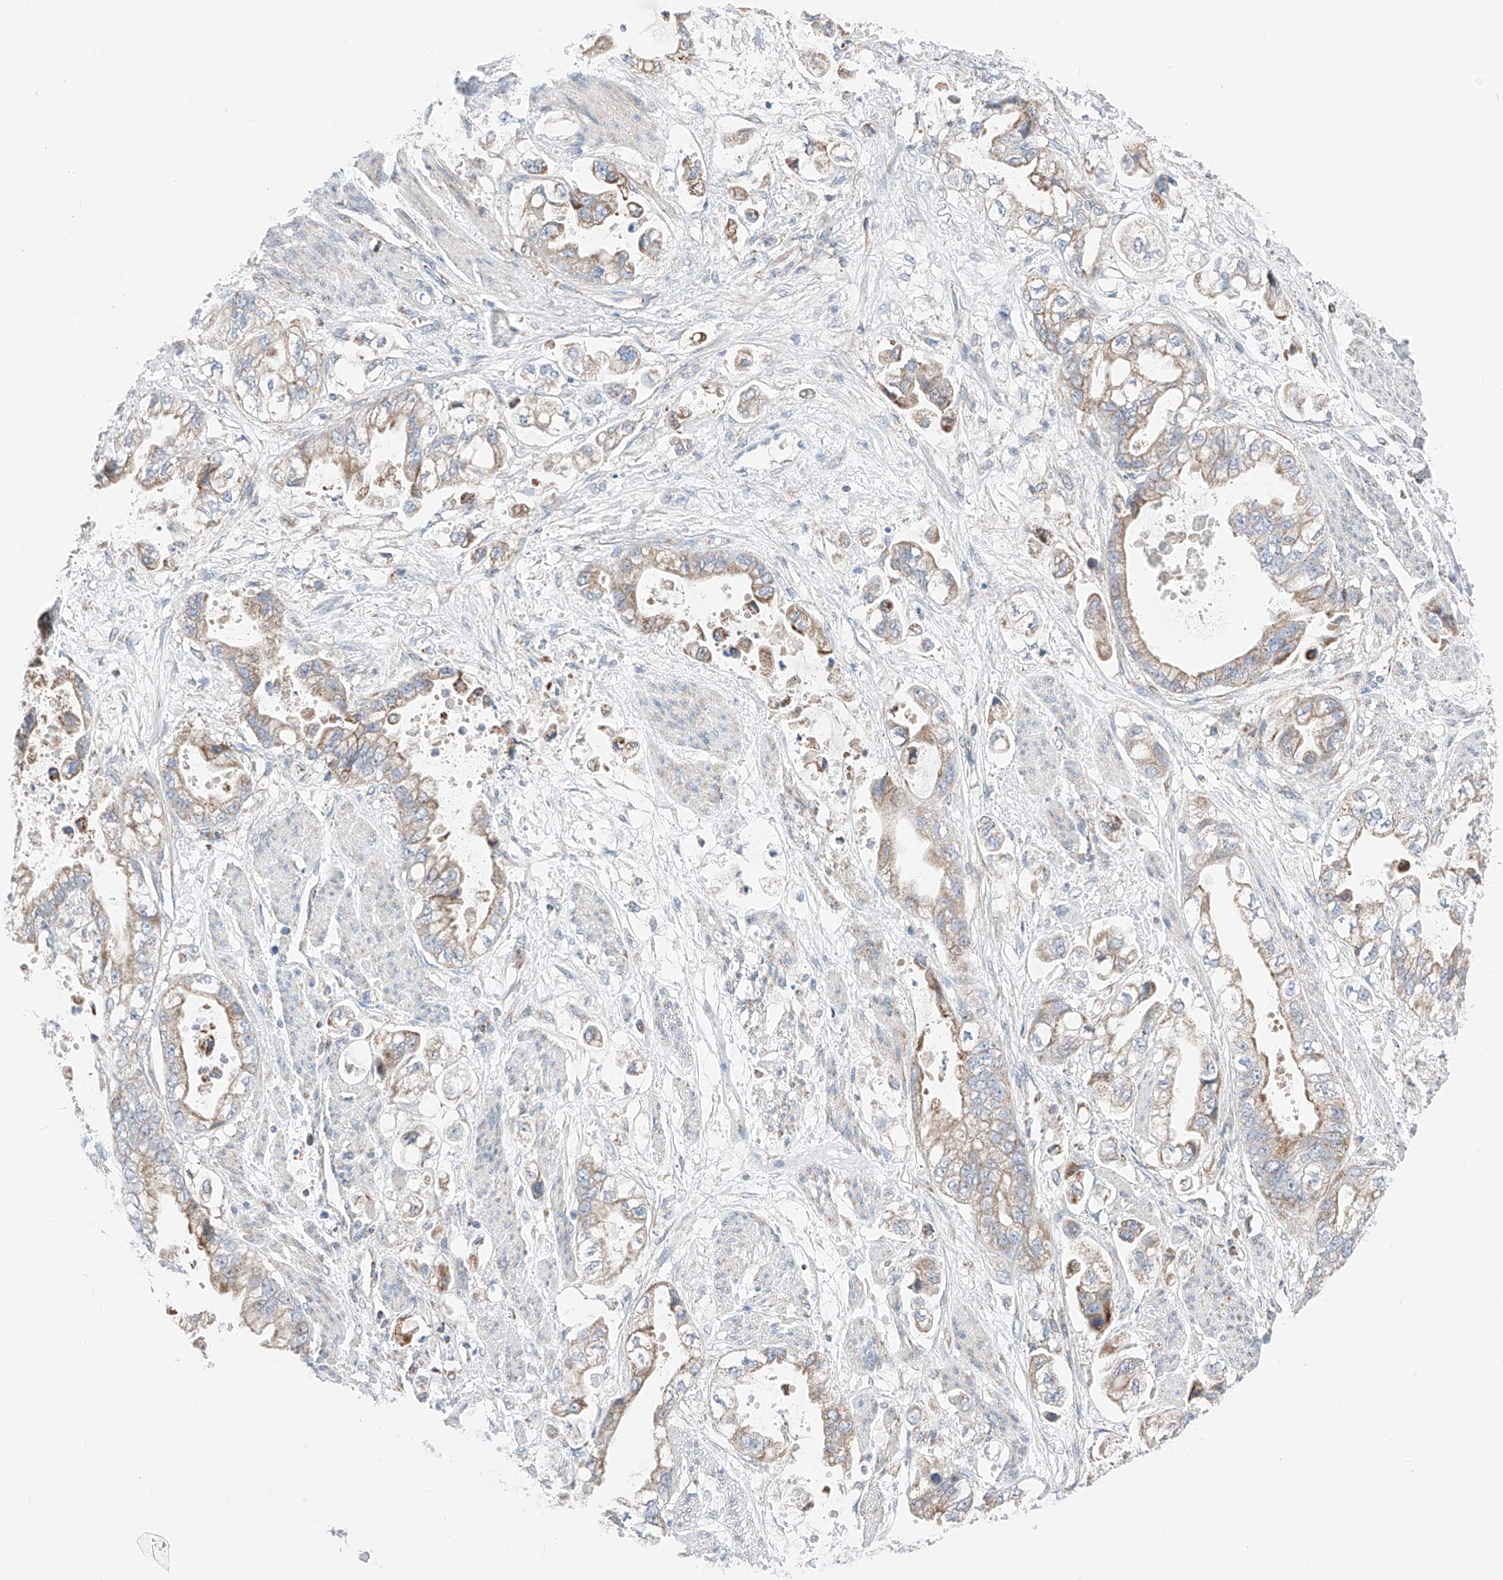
{"staining": {"intensity": "moderate", "quantity": "25%-75%", "location": "cytoplasmic/membranous"}, "tissue": "stomach cancer", "cell_type": "Tumor cells", "image_type": "cancer", "snomed": [{"axis": "morphology", "description": "Adenocarcinoma, NOS"}, {"axis": "topography", "description": "Stomach"}], "caption": "Moderate cytoplasmic/membranous positivity is present in approximately 25%-75% of tumor cells in stomach cancer. The staining was performed using DAB (3,3'-diaminobenzidine) to visualize the protein expression in brown, while the nuclei were stained in blue with hematoxylin (Magnification: 20x).", "gene": "MRAP", "patient": {"sex": "male", "age": 62}}